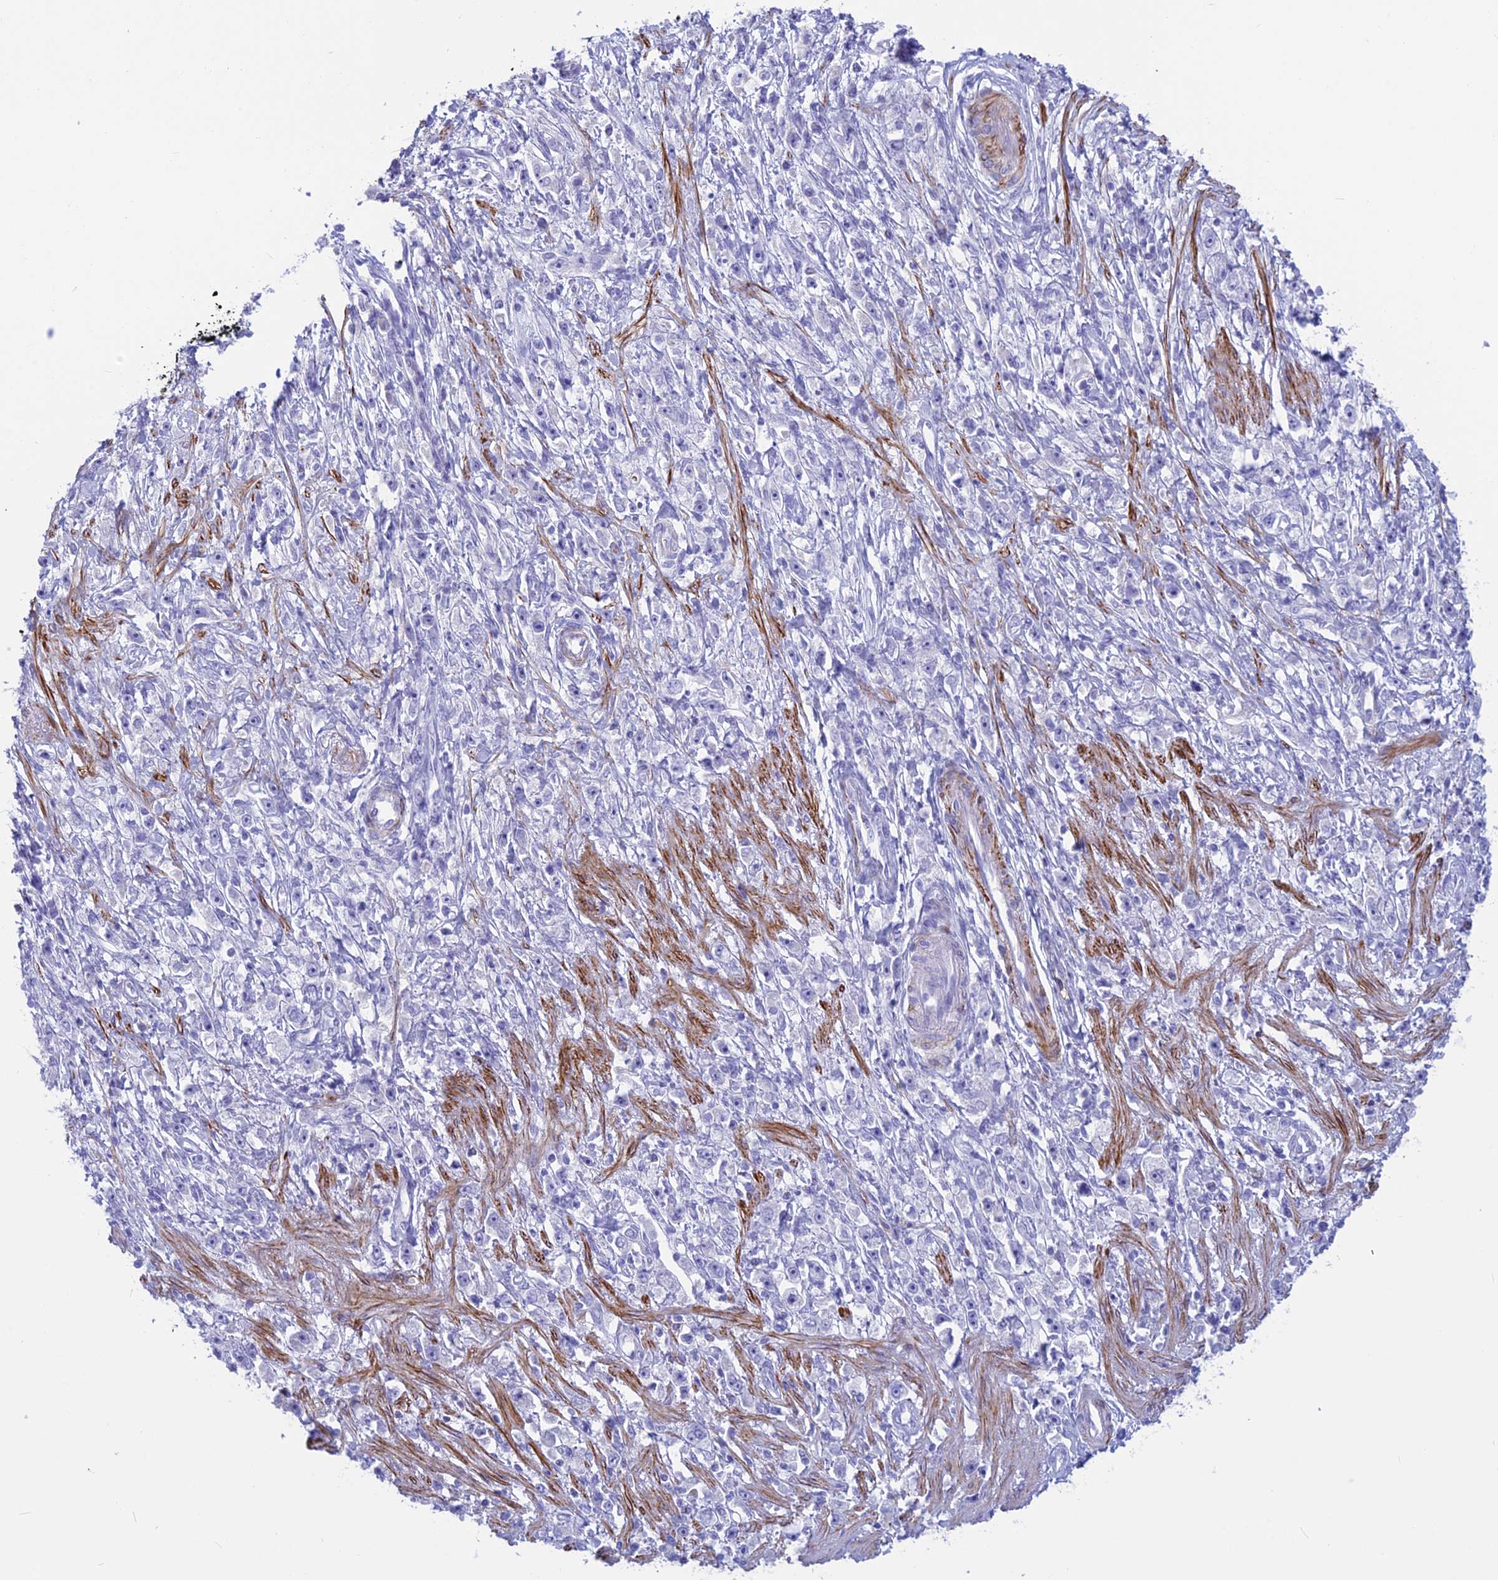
{"staining": {"intensity": "negative", "quantity": "none", "location": "none"}, "tissue": "stomach cancer", "cell_type": "Tumor cells", "image_type": "cancer", "snomed": [{"axis": "morphology", "description": "Adenocarcinoma, NOS"}, {"axis": "topography", "description": "Stomach"}], "caption": "An IHC photomicrograph of stomach cancer (adenocarcinoma) is shown. There is no staining in tumor cells of stomach cancer (adenocarcinoma).", "gene": "GAPDHS", "patient": {"sex": "female", "age": 59}}